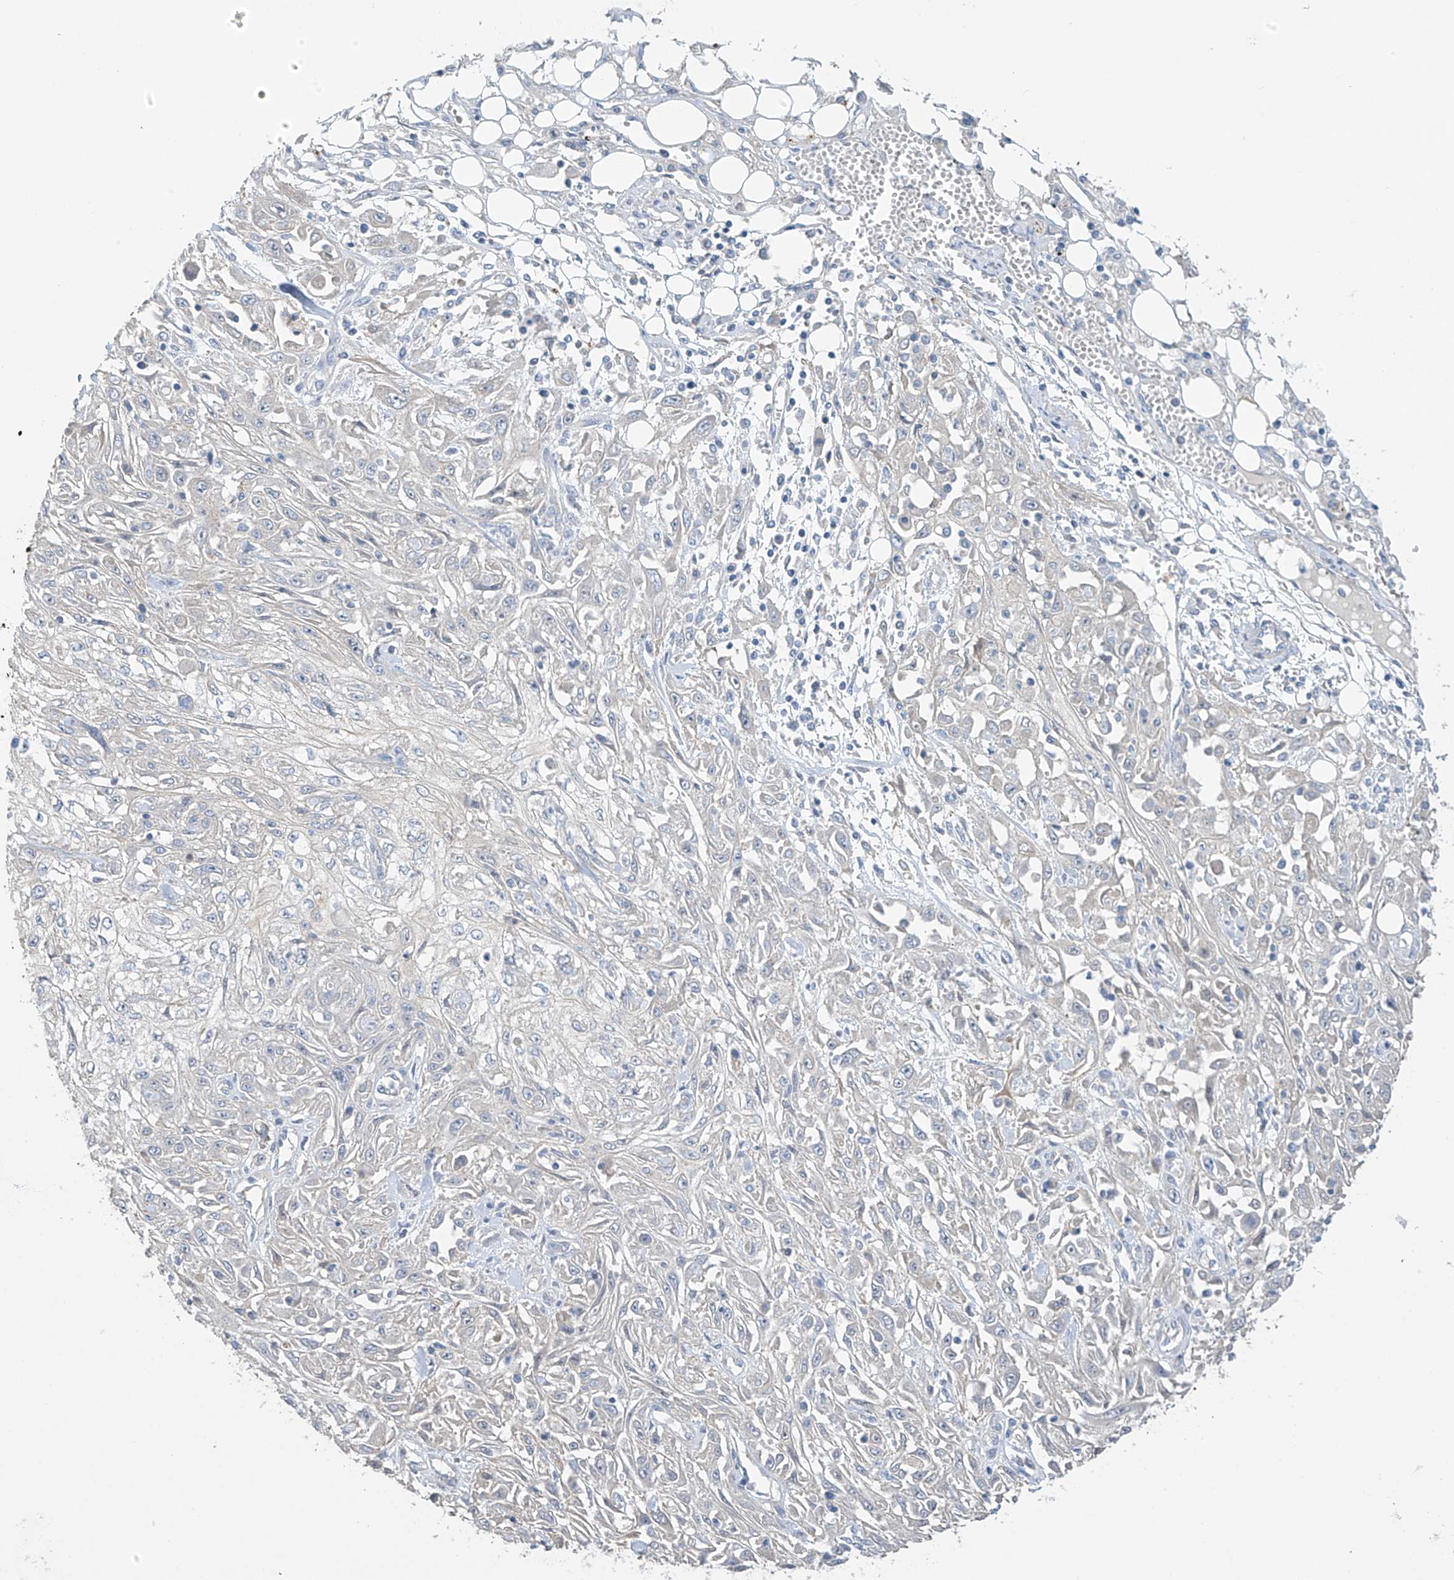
{"staining": {"intensity": "negative", "quantity": "none", "location": "none"}, "tissue": "skin cancer", "cell_type": "Tumor cells", "image_type": "cancer", "snomed": [{"axis": "morphology", "description": "Squamous cell carcinoma, NOS"}, {"axis": "morphology", "description": "Squamous cell carcinoma, metastatic, NOS"}, {"axis": "topography", "description": "Skin"}, {"axis": "topography", "description": "Lymph node"}], "caption": "Tumor cells show no significant expression in squamous cell carcinoma (skin). (IHC, brightfield microscopy, high magnification).", "gene": "PRSS12", "patient": {"sex": "male", "age": 75}}